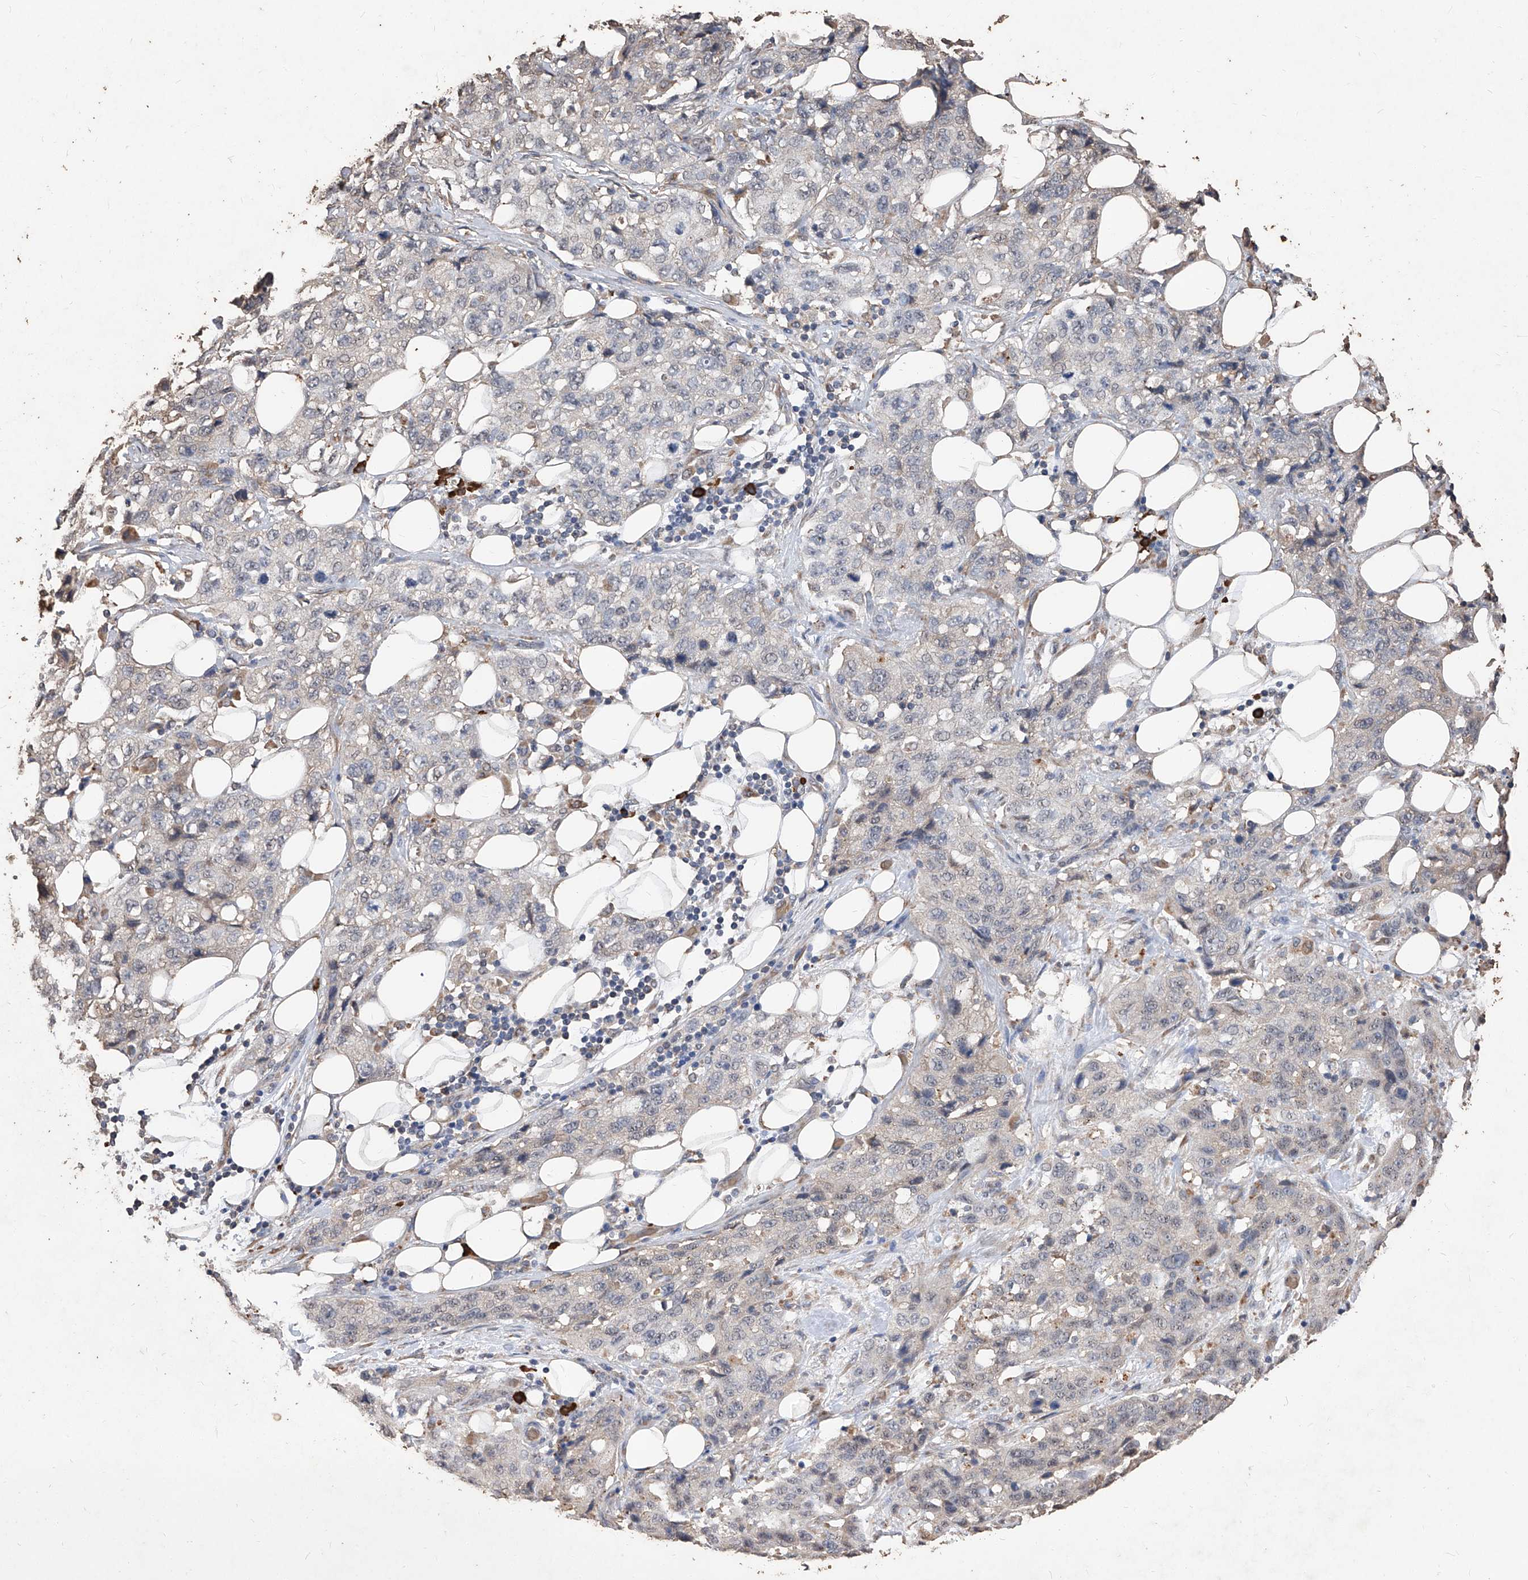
{"staining": {"intensity": "negative", "quantity": "none", "location": "none"}, "tissue": "stomach cancer", "cell_type": "Tumor cells", "image_type": "cancer", "snomed": [{"axis": "morphology", "description": "Adenocarcinoma, NOS"}, {"axis": "topography", "description": "Stomach"}], "caption": "Immunohistochemical staining of human stomach cancer displays no significant expression in tumor cells.", "gene": "EML1", "patient": {"sex": "male", "age": 48}}